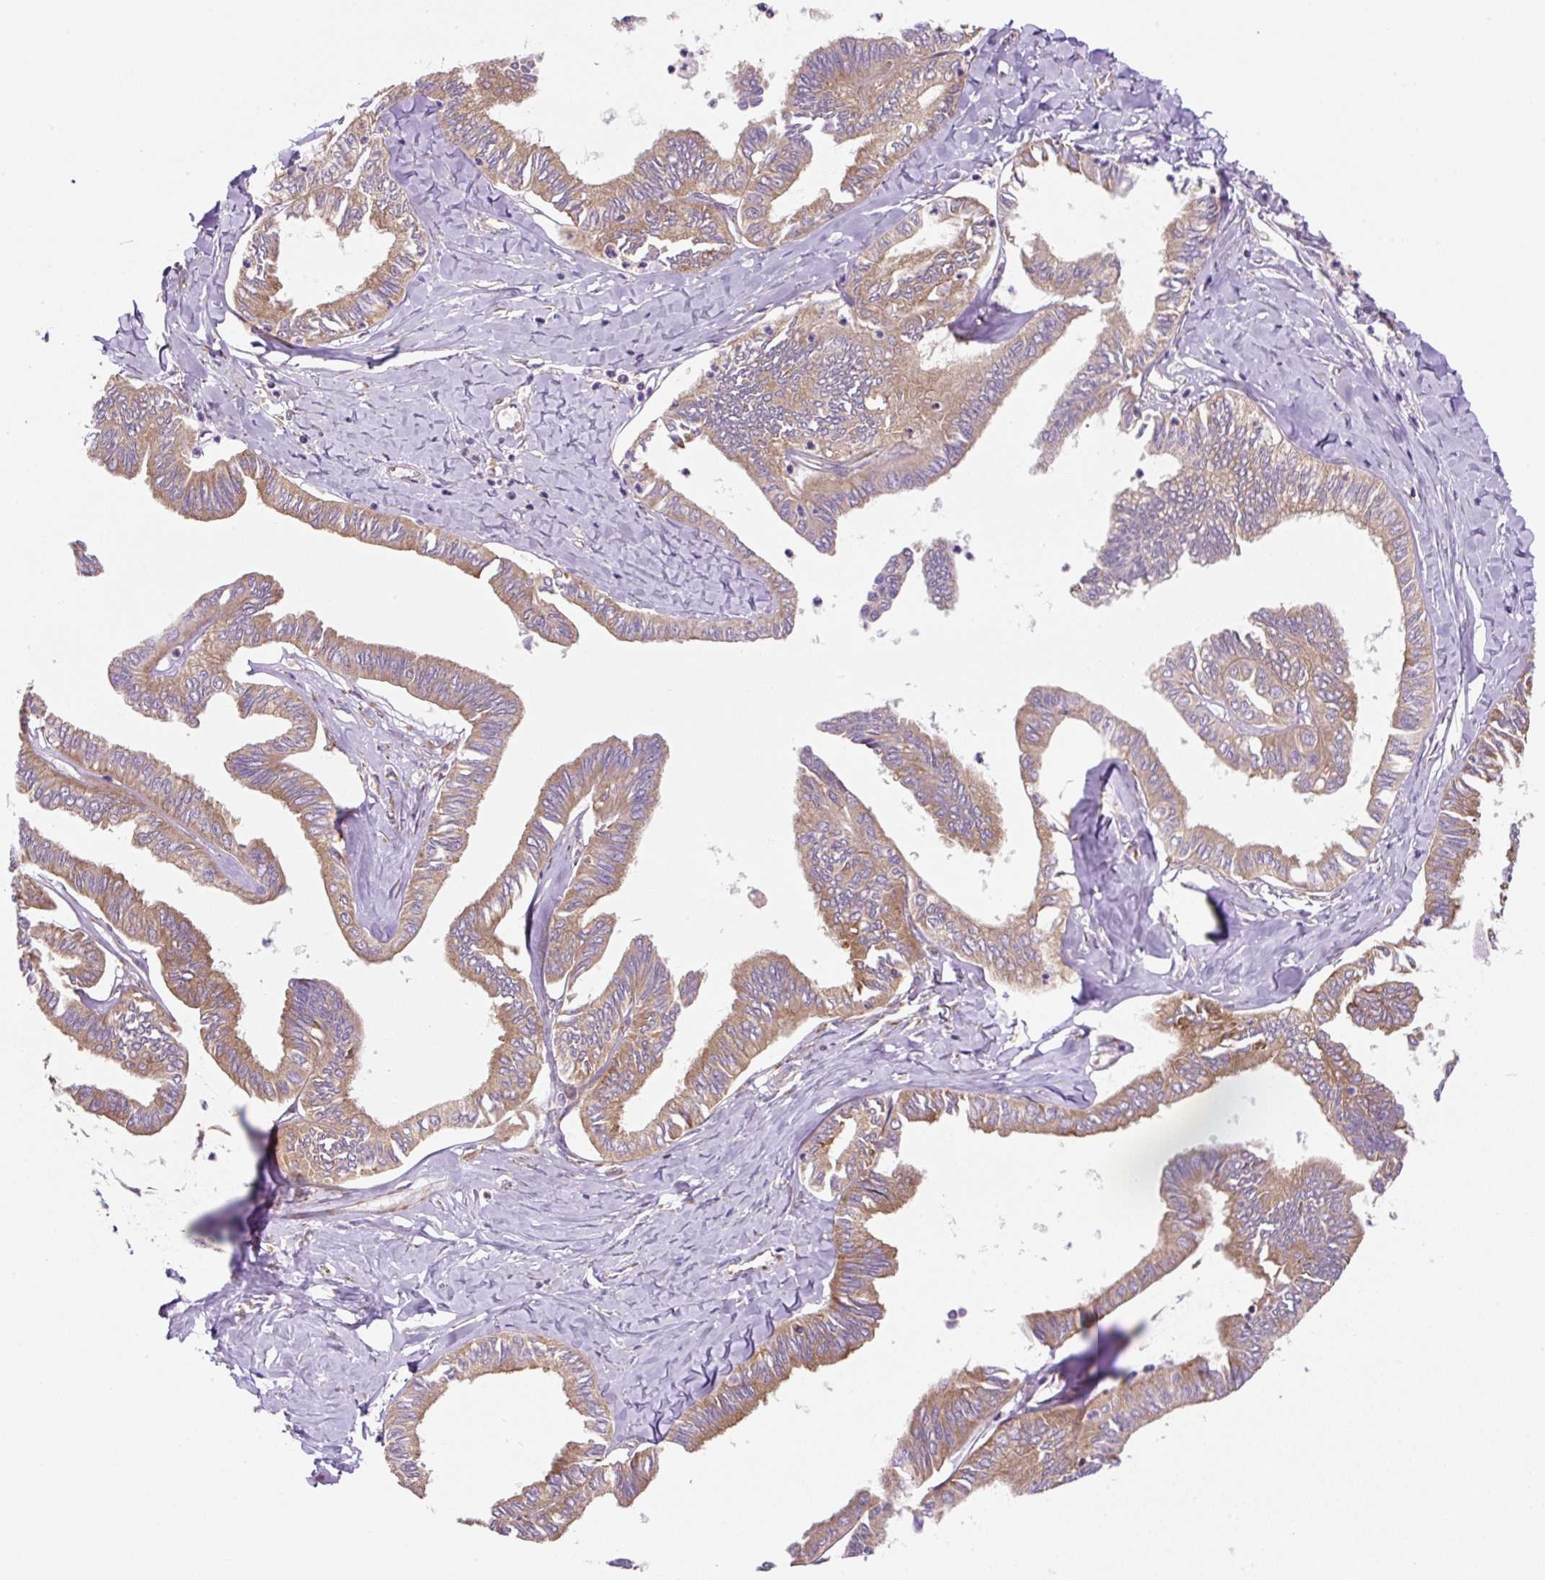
{"staining": {"intensity": "moderate", "quantity": "25%-75%", "location": "cytoplasmic/membranous"}, "tissue": "ovarian cancer", "cell_type": "Tumor cells", "image_type": "cancer", "snomed": [{"axis": "morphology", "description": "Carcinoma, endometroid"}, {"axis": "topography", "description": "Ovary"}], "caption": "Protein expression analysis of human ovarian endometroid carcinoma reveals moderate cytoplasmic/membranous staining in about 25%-75% of tumor cells. (DAB (3,3'-diaminobenzidine) IHC, brown staining for protein, blue staining for nuclei).", "gene": "RPS23", "patient": {"sex": "female", "age": 70}}